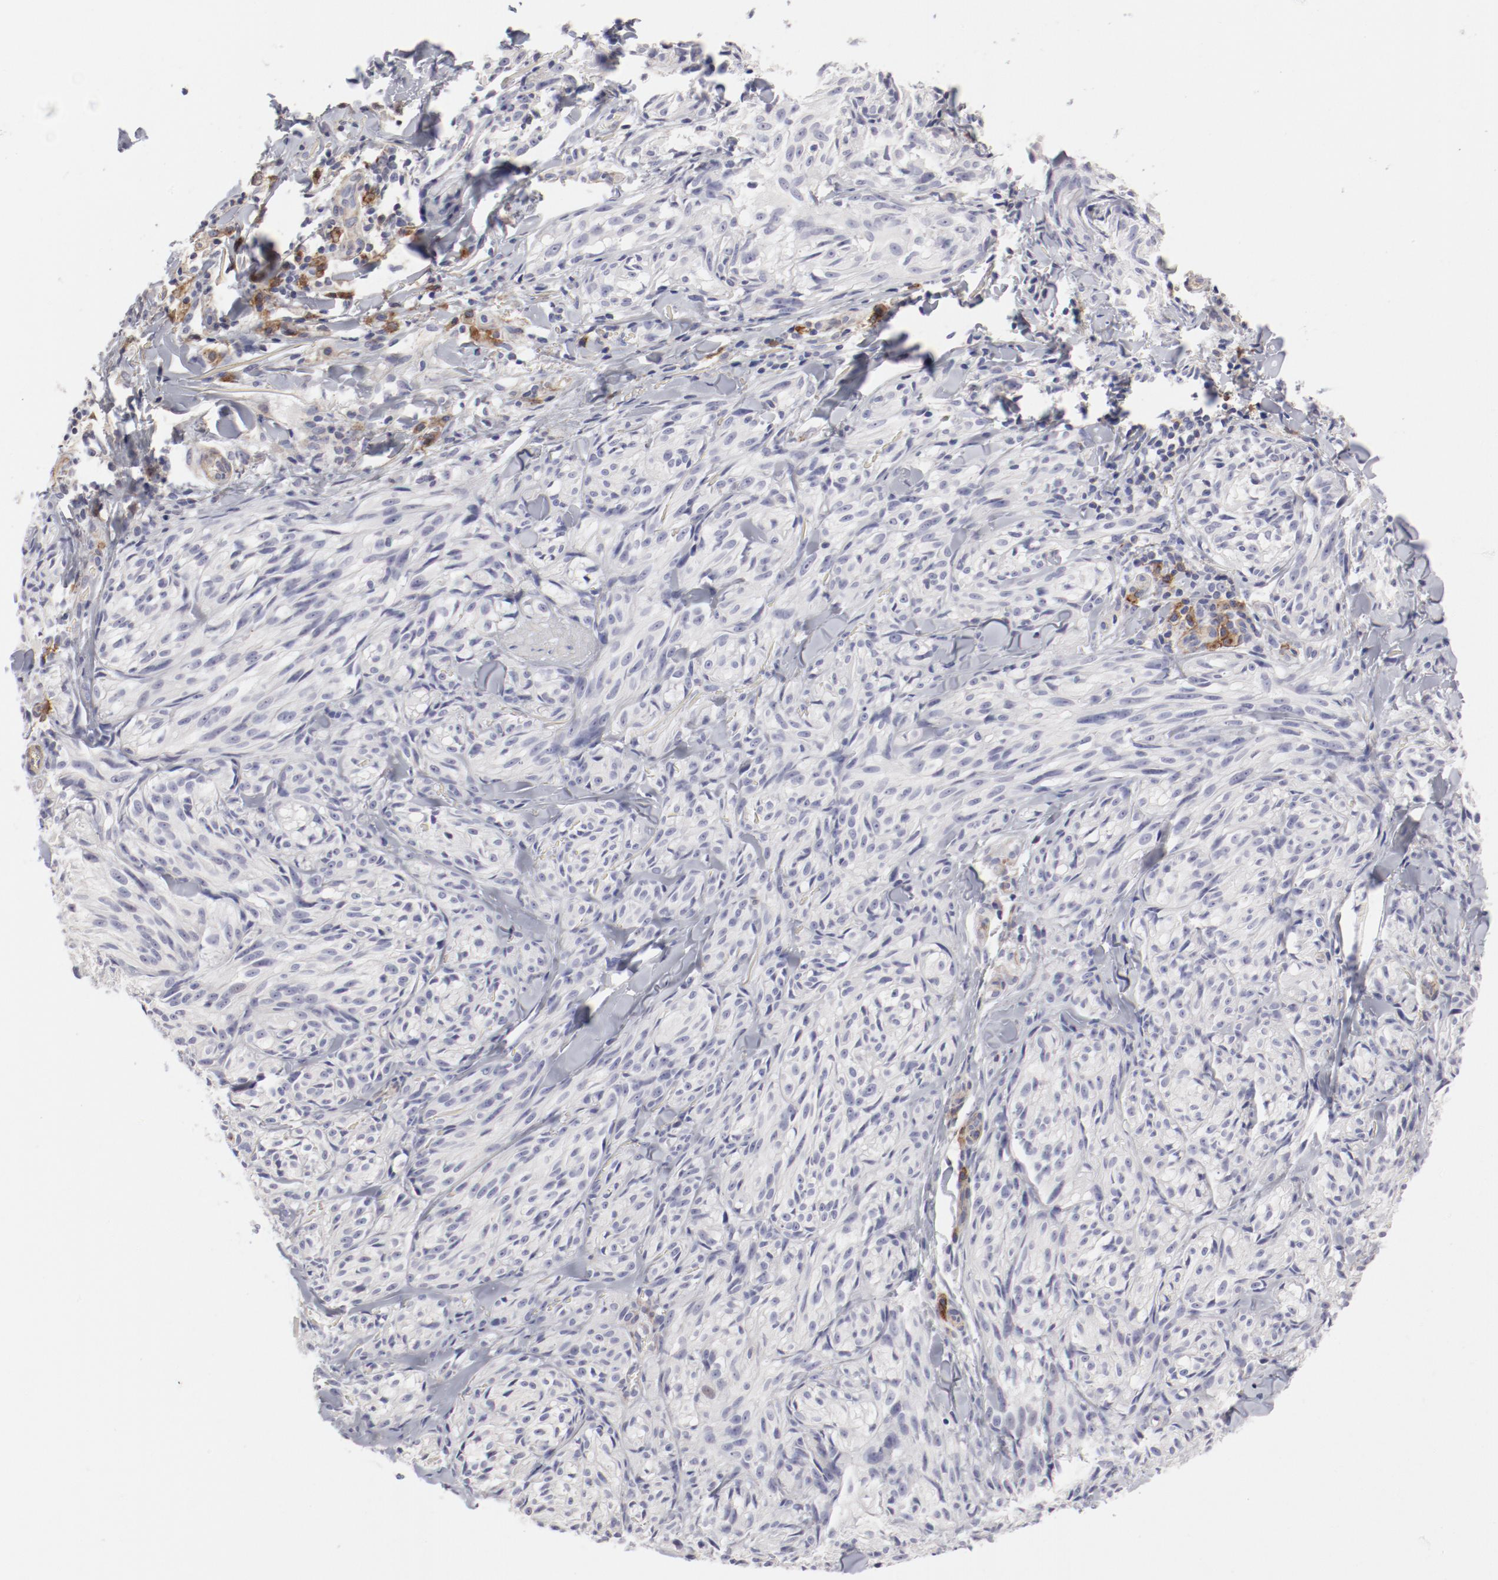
{"staining": {"intensity": "negative", "quantity": "none", "location": "none"}, "tissue": "melanoma", "cell_type": "Tumor cells", "image_type": "cancer", "snomed": [{"axis": "morphology", "description": "Malignant melanoma, Metastatic site"}, {"axis": "topography", "description": "Skin"}], "caption": "IHC of human malignant melanoma (metastatic site) reveals no staining in tumor cells.", "gene": "LAX1", "patient": {"sex": "female", "age": 66}}